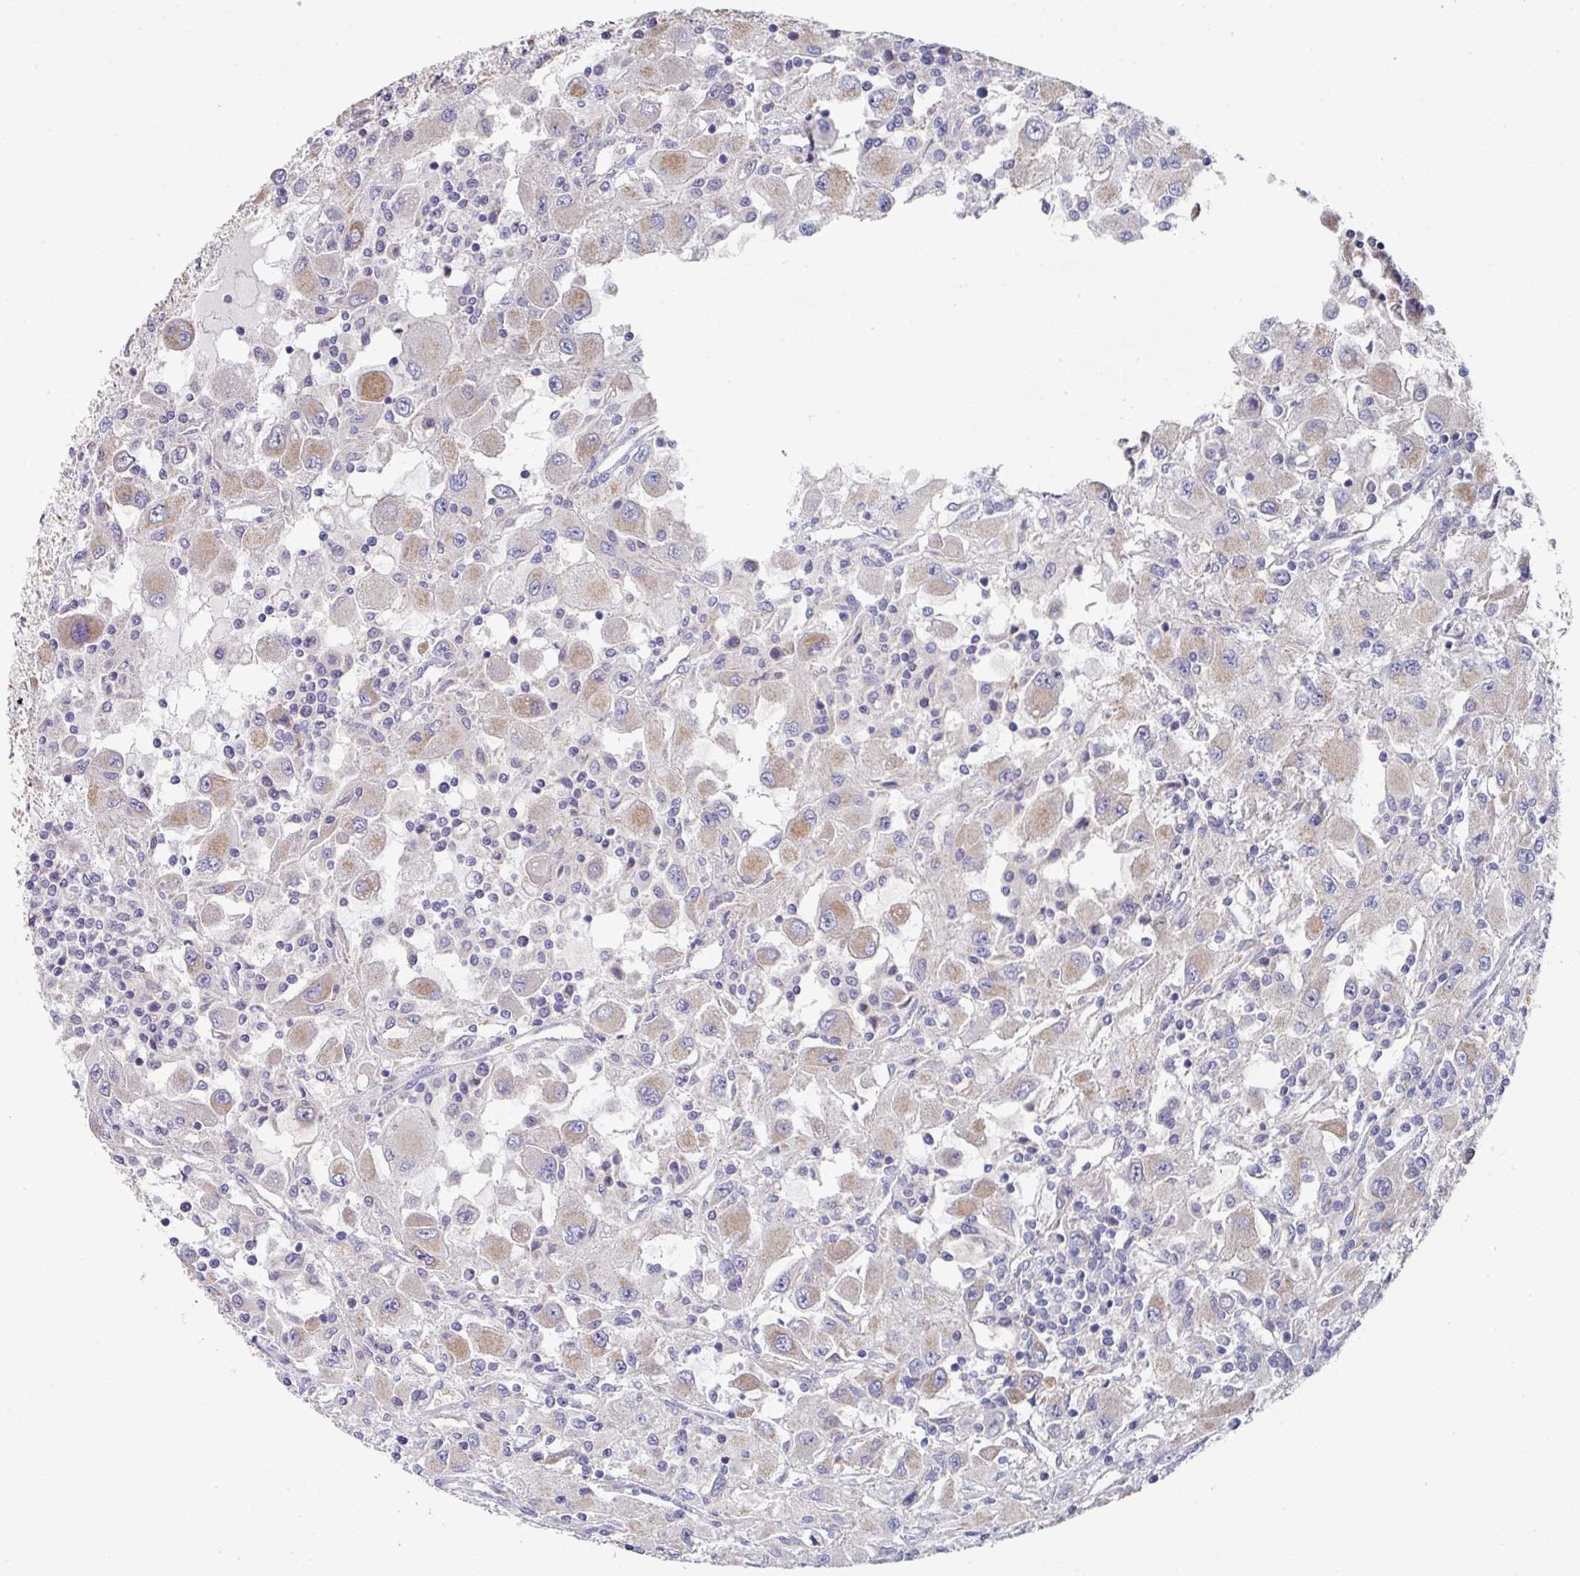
{"staining": {"intensity": "weak", "quantity": "25%-75%", "location": "cytoplasmic/membranous"}, "tissue": "renal cancer", "cell_type": "Tumor cells", "image_type": "cancer", "snomed": [{"axis": "morphology", "description": "Adenocarcinoma, NOS"}, {"axis": "topography", "description": "Kidney"}], "caption": "Protein staining of renal adenocarcinoma tissue exhibits weak cytoplasmic/membranous positivity in approximately 25%-75% of tumor cells.", "gene": "PYROXD2", "patient": {"sex": "female", "age": 67}}